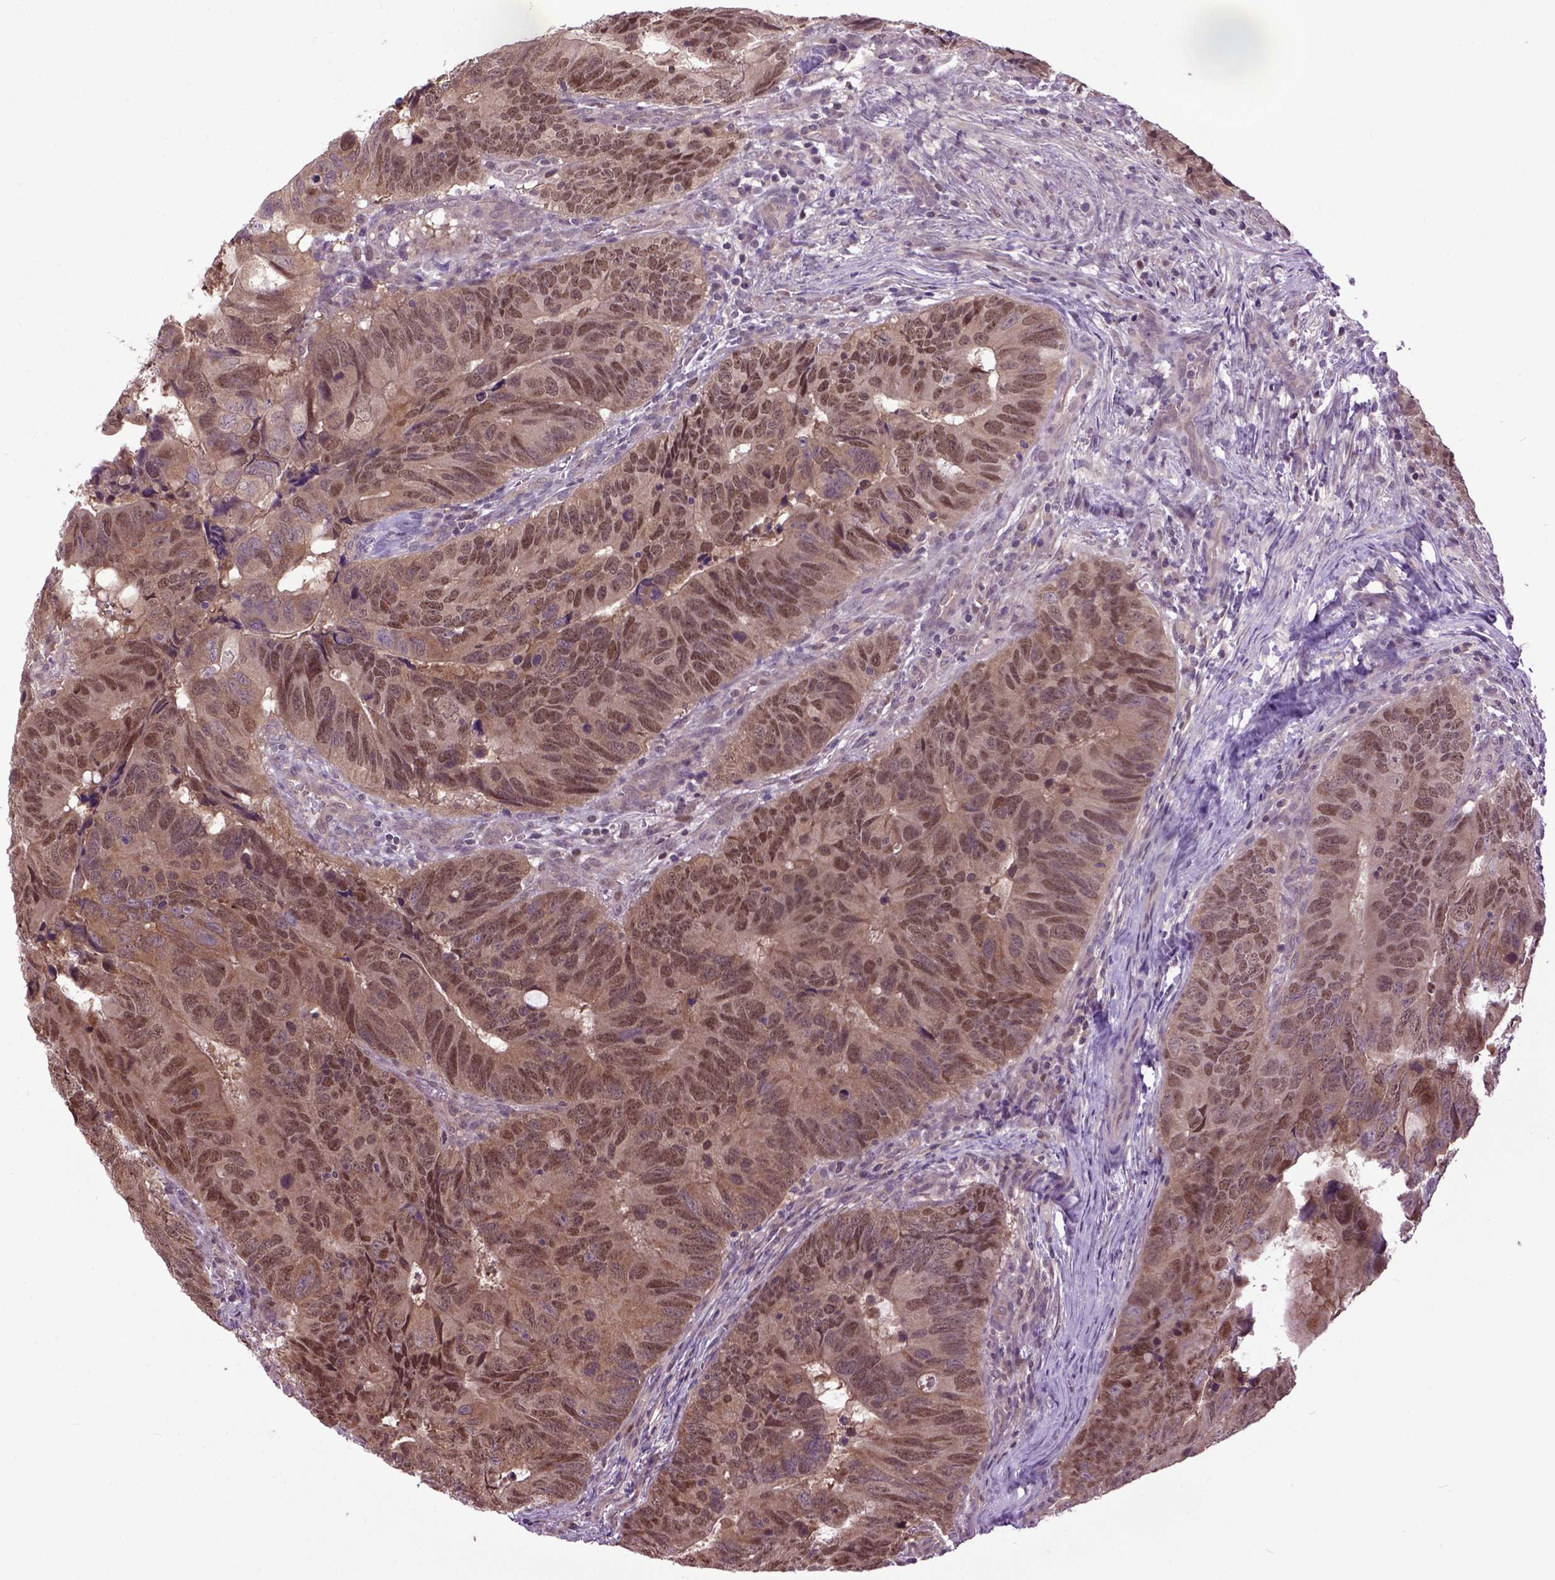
{"staining": {"intensity": "moderate", "quantity": ">75%", "location": "cytoplasmic/membranous,nuclear"}, "tissue": "colorectal cancer", "cell_type": "Tumor cells", "image_type": "cancer", "snomed": [{"axis": "morphology", "description": "Adenocarcinoma, NOS"}, {"axis": "topography", "description": "Colon"}], "caption": "A brown stain highlights moderate cytoplasmic/membranous and nuclear expression of a protein in colorectal adenocarcinoma tumor cells.", "gene": "WDR48", "patient": {"sex": "female", "age": 82}}